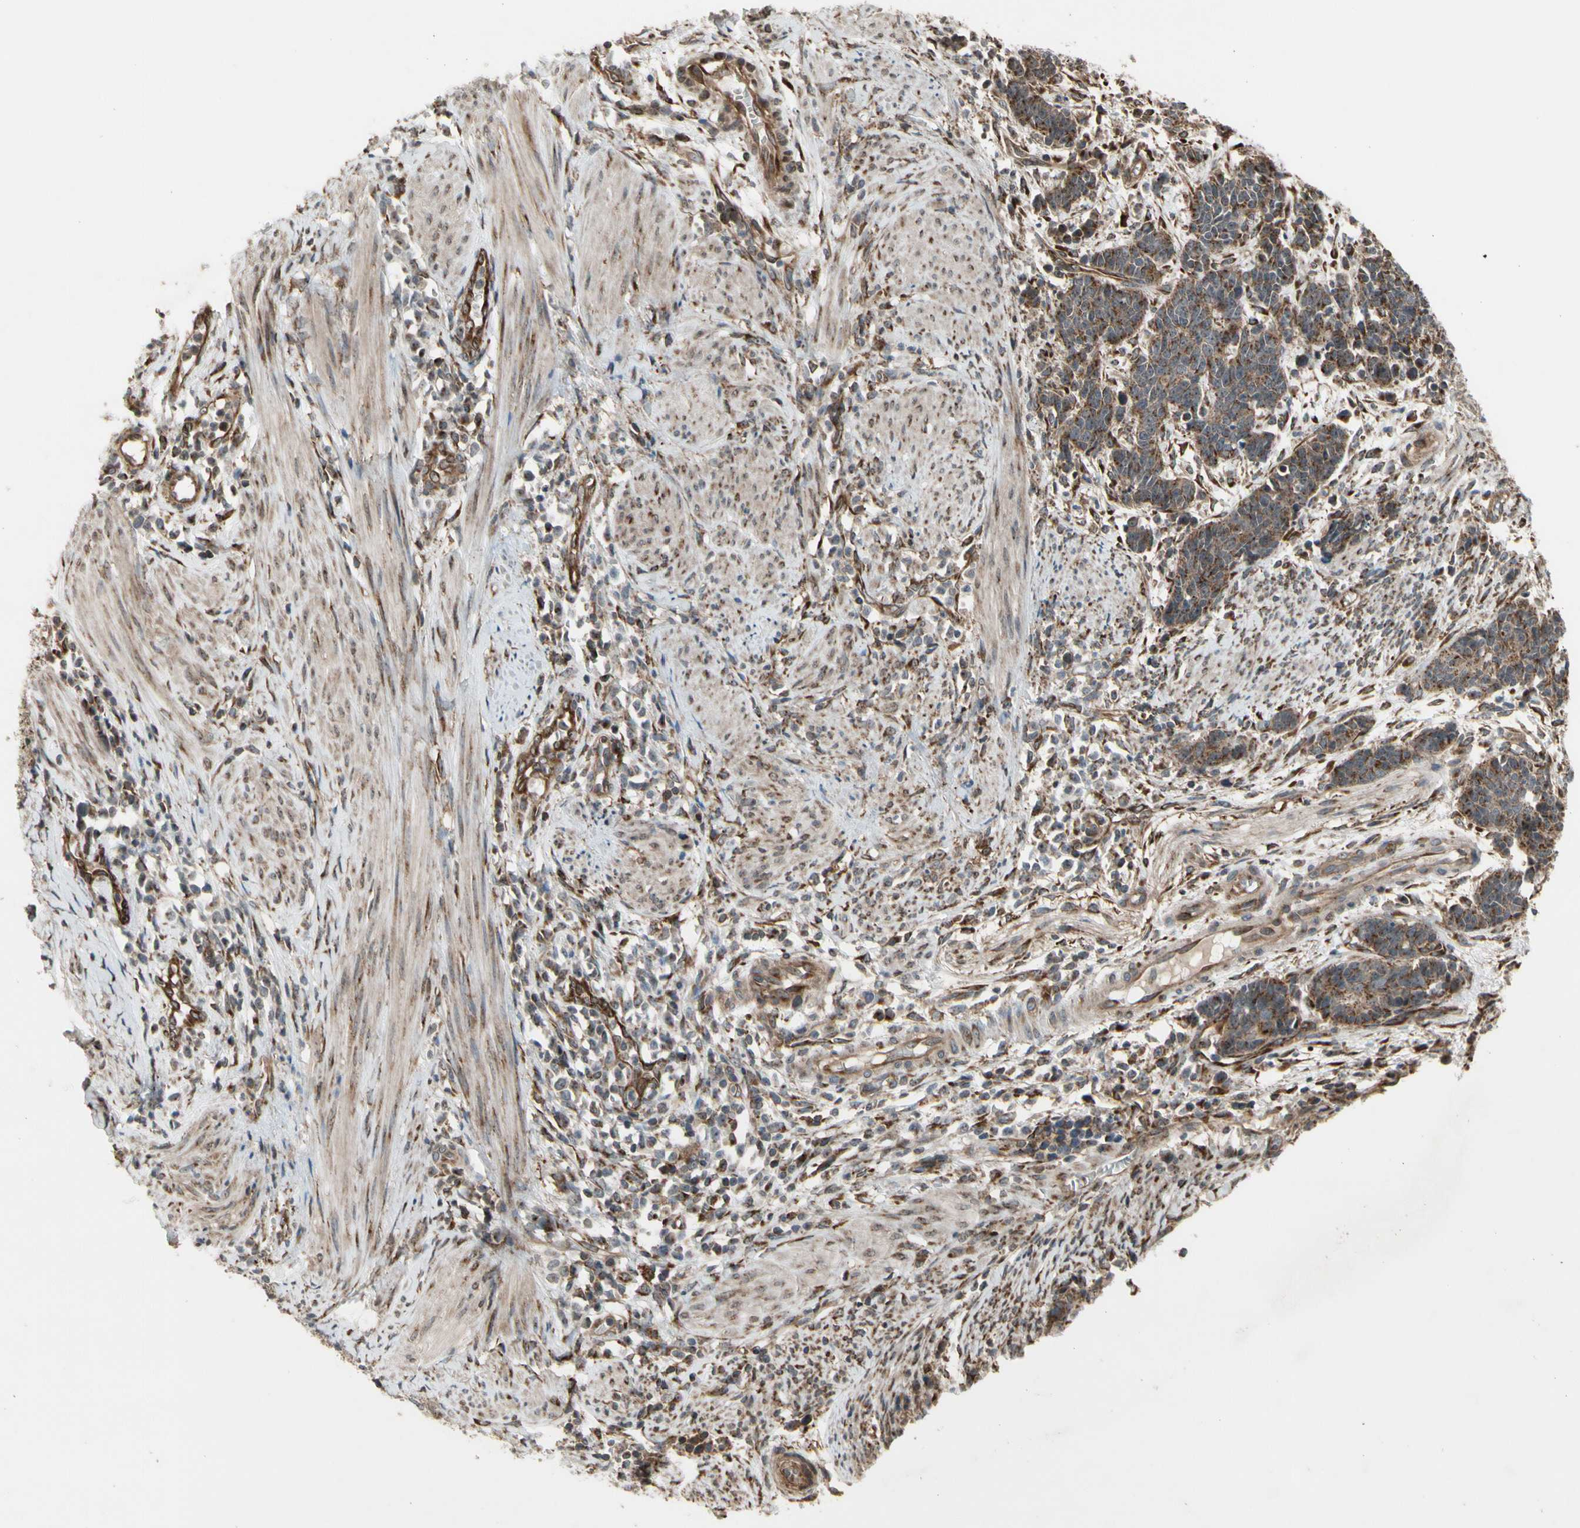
{"staining": {"intensity": "strong", "quantity": ">75%", "location": "cytoplasmic/membranous"}, "tissue": "cervical cancer", "cell_type": "Tumor cells", "image_type": "cancer", "snomed": [{"axis": "morphology", "description": "Squamous cell carcinoma, NOS"}, {"axis": "topography", "description": "Cervix"}], "caption": "The immunohistochemical stain highlights strong cytoplasmic/membranous staining in tumor cells of squamous cell carcinoma (cervical) tissue.", "gene": "SLC39A9", "patient": {"sex": "female", "age": 35}}